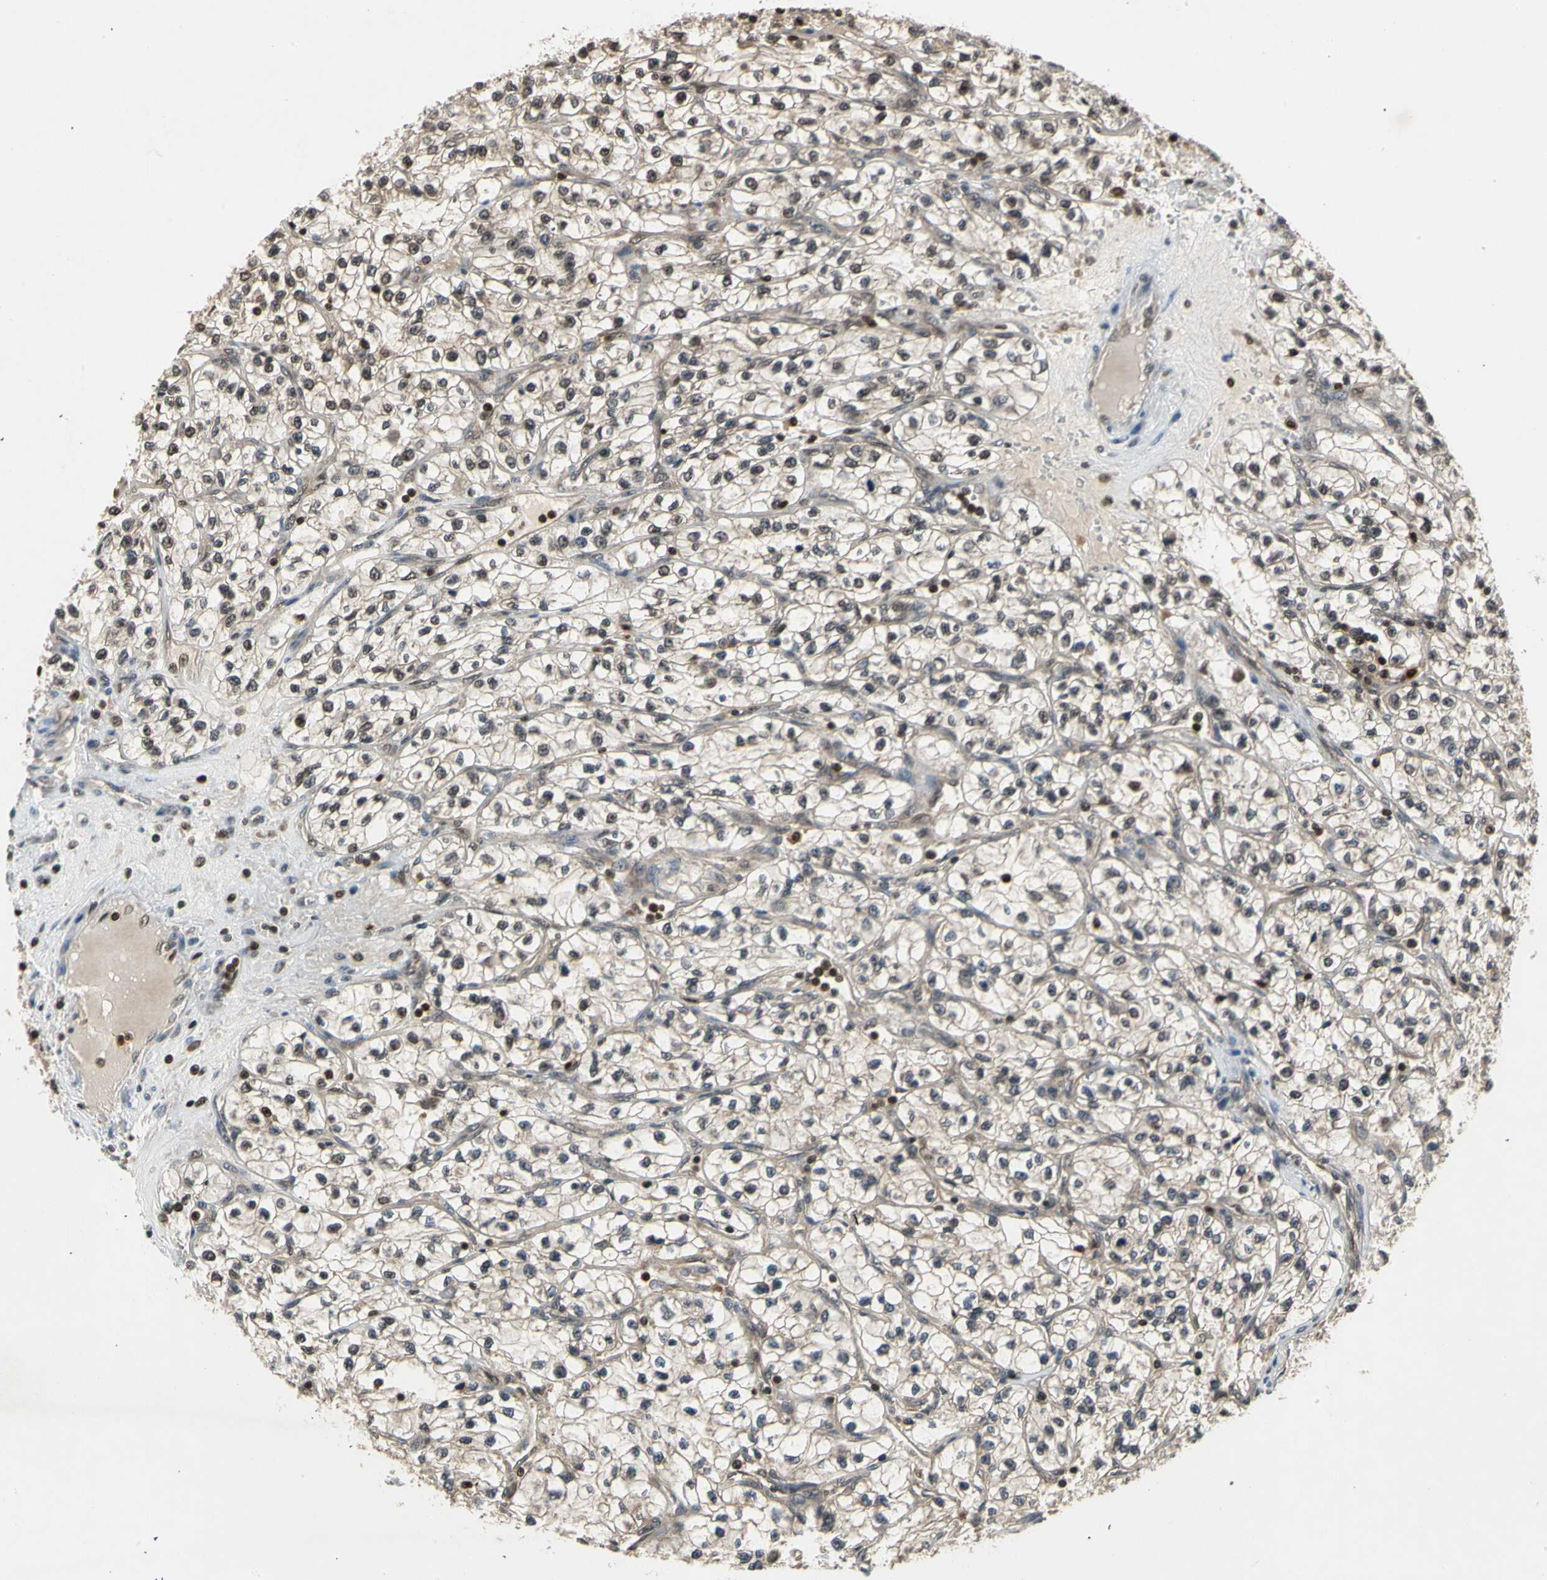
{"staining": {"intensity": "weak", "quantity": ">75%", "location": "cytoplasmic/membranous,nuclear"}, "tissue": "renal cancer", "cell_type": "Tumor cells", "image_type": "cancer", "snomed": [{"axis": "morphology", "description": "Adenocarcinoma, NOS"}, {"axis": "topography", "description": "Kidney"}], "caption": "There is low levels of weak cytoplasmic/membranous and nuclear staining in tumor cells of renal adenocarcinoma, as demonstrated by immunohistochemical staining (brown color).", "gene": "GSR", "patient": {"sex": "female", "age": 57}}